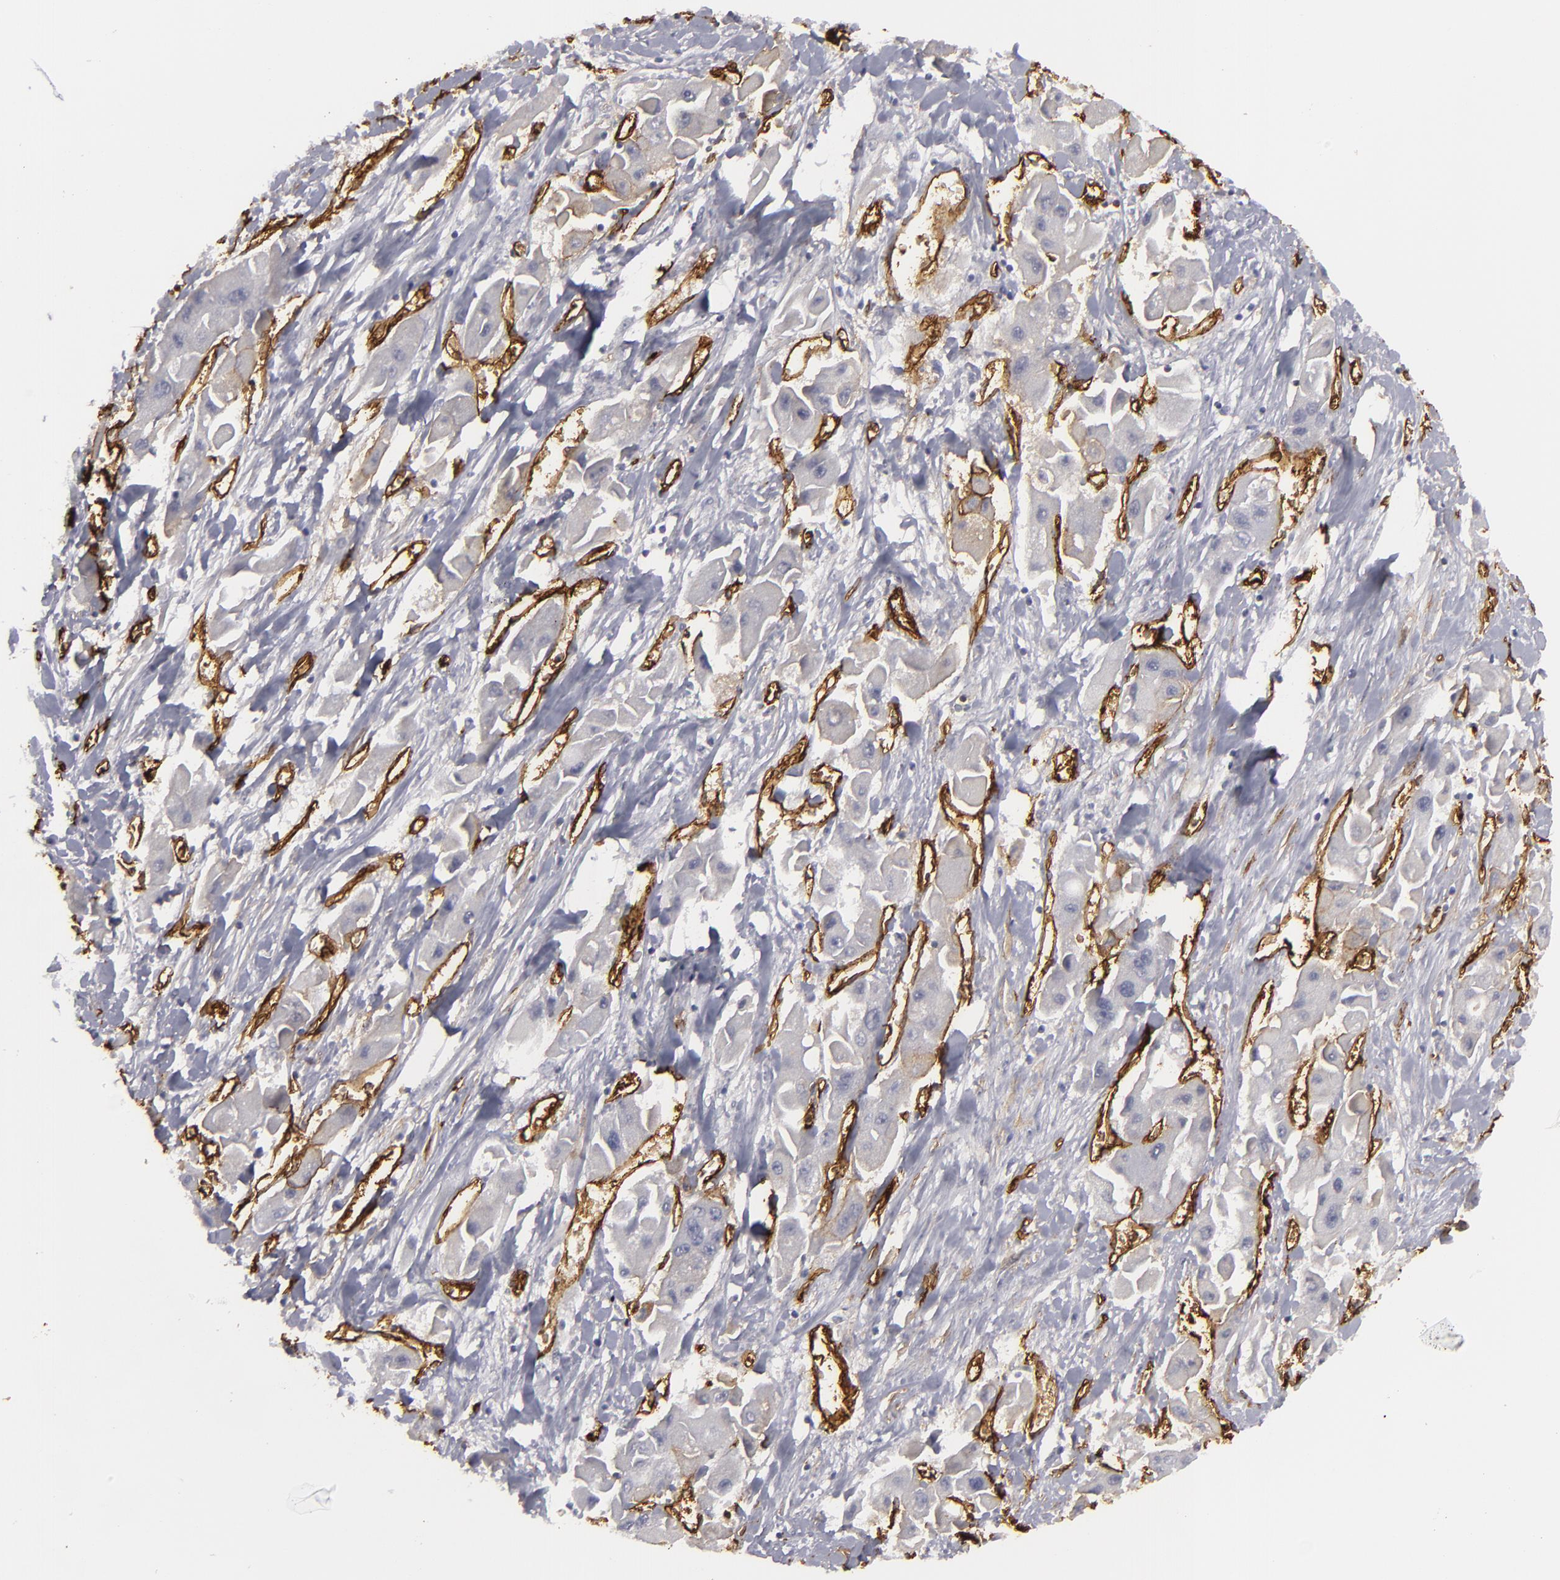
{"staining": {"intensity": "negative", "quantity": "none", "location": "none"}, "tissue": "liver cancer", "cell_type": "Tumor cells", "image_type": "cancer", "snomed": [{"axis": "morphology", "description": "Carcinoma, Hepatocellular, NOS"}, {"axis": "topography", "description": "Liver"}], "caption": "This is an immunohistochemistry micrograph of human liver cancer. There is no staining in tumor cells.", "gene": "MCAM", "patient": {"sex": "male", "age": 24}}